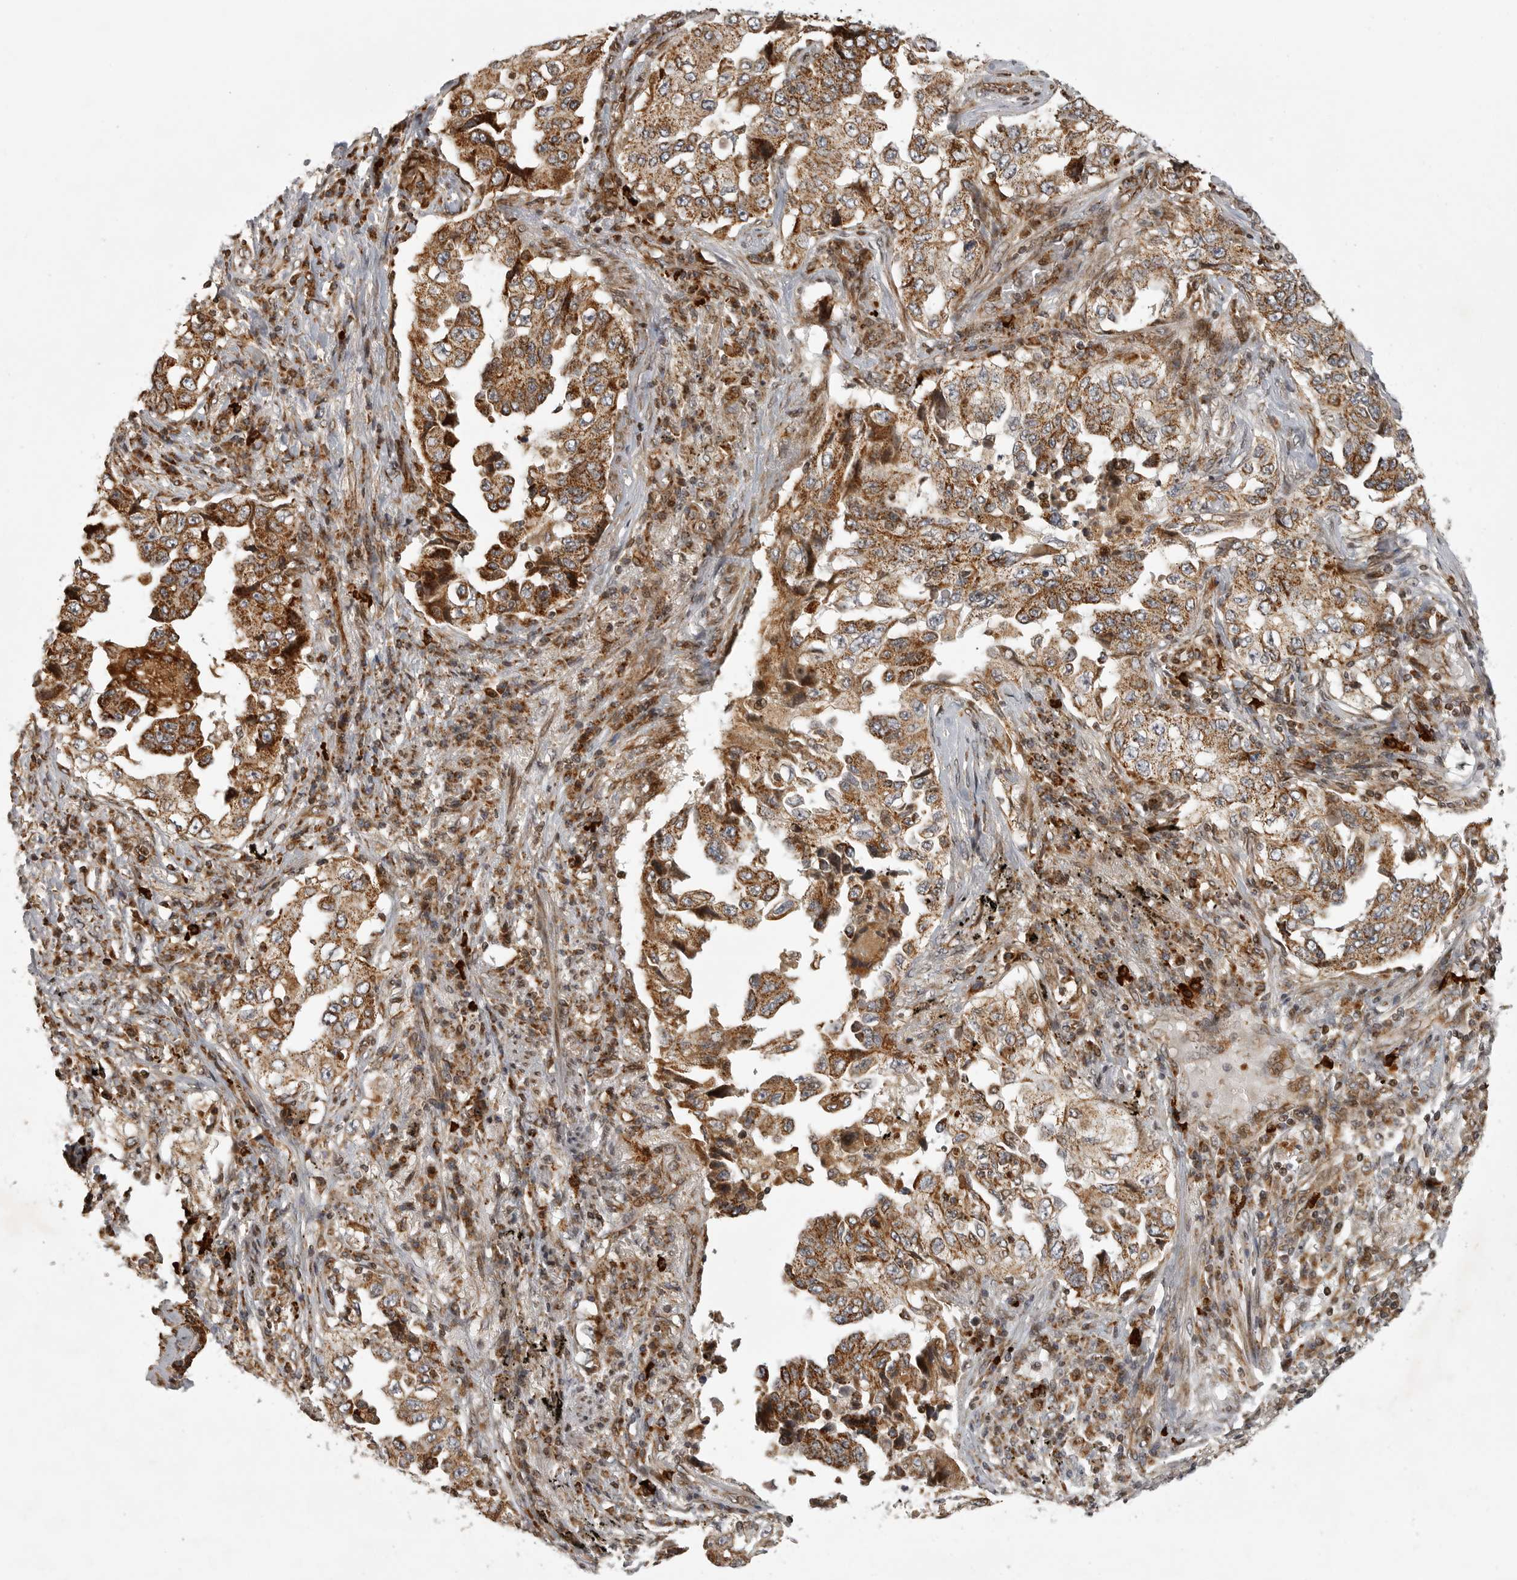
{"staining": {"intensity": "moderate", "quantity": ">75%", "location": "cytoplasmic/membranous"}, "tissue": "lung cancer", "cell_type": "Tumor cells", "image_type": "cancer", "snomed": [{"axis": "morphology", "description": "Adenocarcinoma, NOS"}, {"axis": "topography", "description": "Lung"}], "caption": "This is a photomicrograph of IHC staining of lung cancer (adenocarcinoma), which shows moderate expression in the cytoplasmic/membranous of tumor cells.", "gene": "NARS2", "patient": {"sex": "female", "age": 51}}